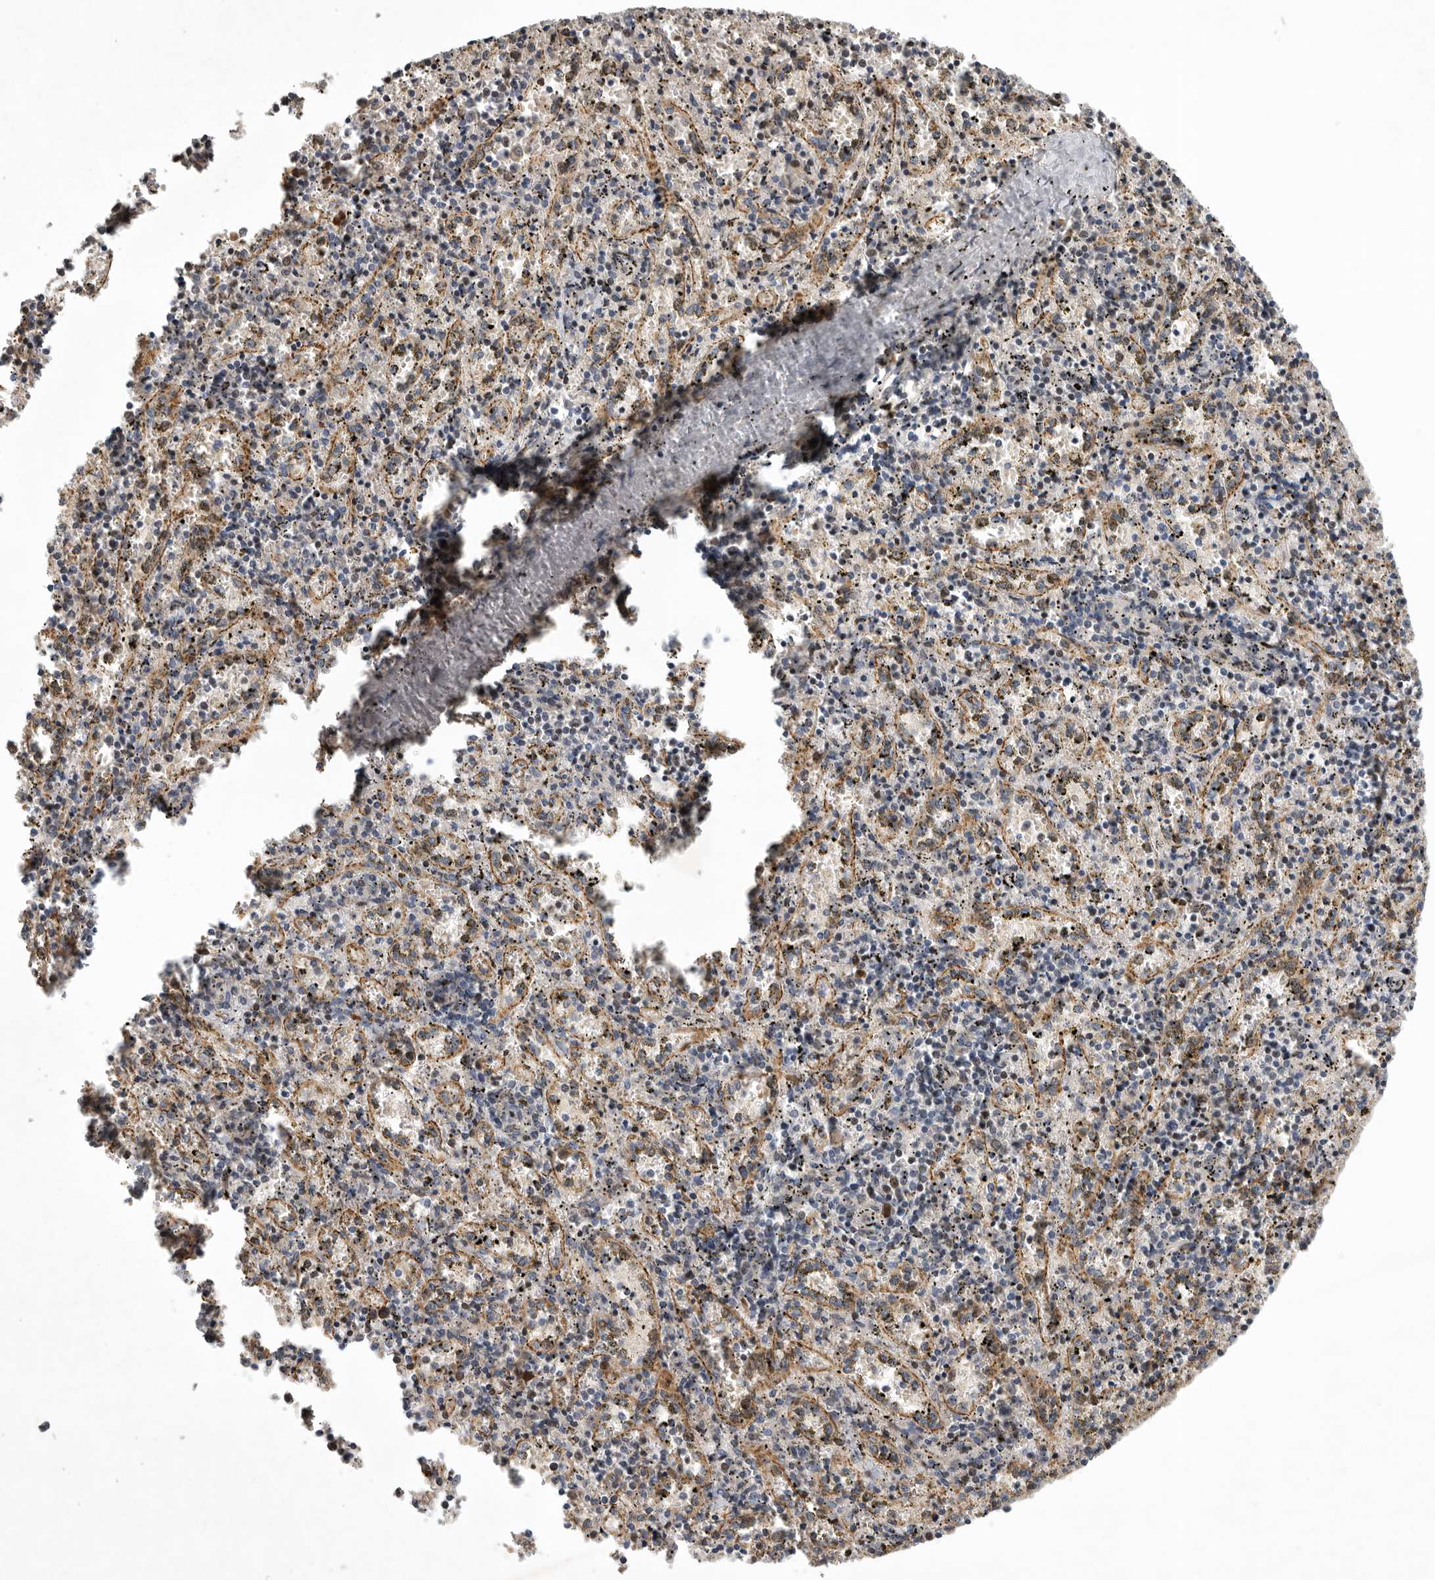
{"staining": {"intensity": "weak", "quantity": "<25%", "location": "cytoplasmic/membranous"}, "tissue": "spleen", "cell_type": "Cells in red pulp", "image_type": "normal", "snomed": [{"axis": "morphology", "description": "Normal tissue, NOS"}, {"axis": "topography", "description": "Spleen"}], "caption": "This is a histopathology image of IHC staining of normal spleen, which shows no staining in cells in red pulp. (Stains: DAB immunohistochemistry (IHC) with hematoxylin counter stain, Microscopy: brightfield microscopy at high magnification).", "gene": "KIF2B", "patient": {"sex": "male", "age": 11}}